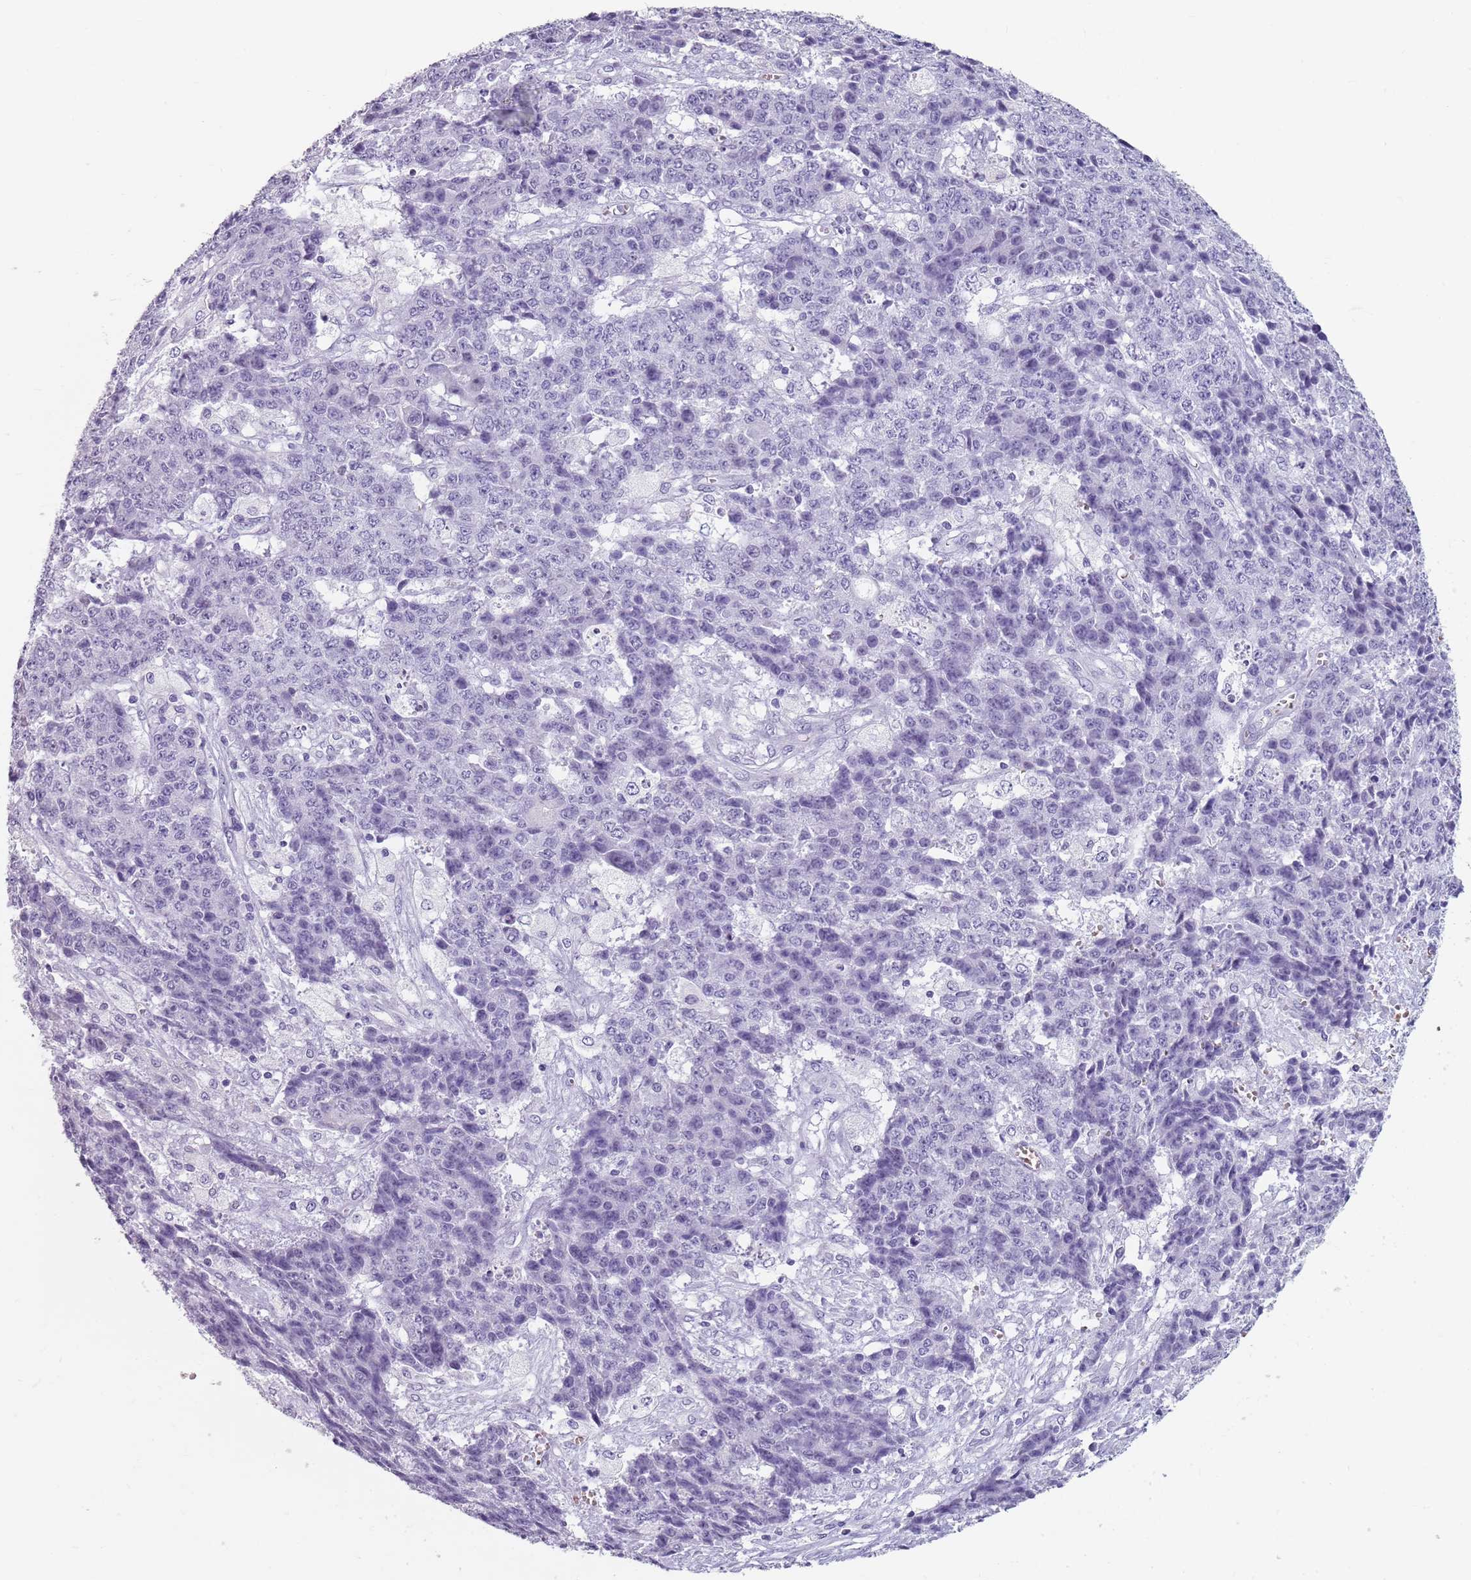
{"staining": {"intensity": "negative", "quantity": "none", "location": "none"}, "tissue": "ovarian cancer", "cell_type": "Tumor cells", "image_type": "cancer", "snomed": [{"axis": "morphology", "description": "Carcinoma, endometroid"}, {"axis": "topography", "description": "Ovary"}], "caption": "Immunohistochemical staining of human ovarian endometroid carcinoma displays no significant positivity in tumor cells. (DAB (3,3'-diaminobenzidine) immunohistochemistry (IHC) visualized using brightfield microscopy, high magnification).", "gene": "SPESP1", "patient": {"sex": "female", "age": 42}}